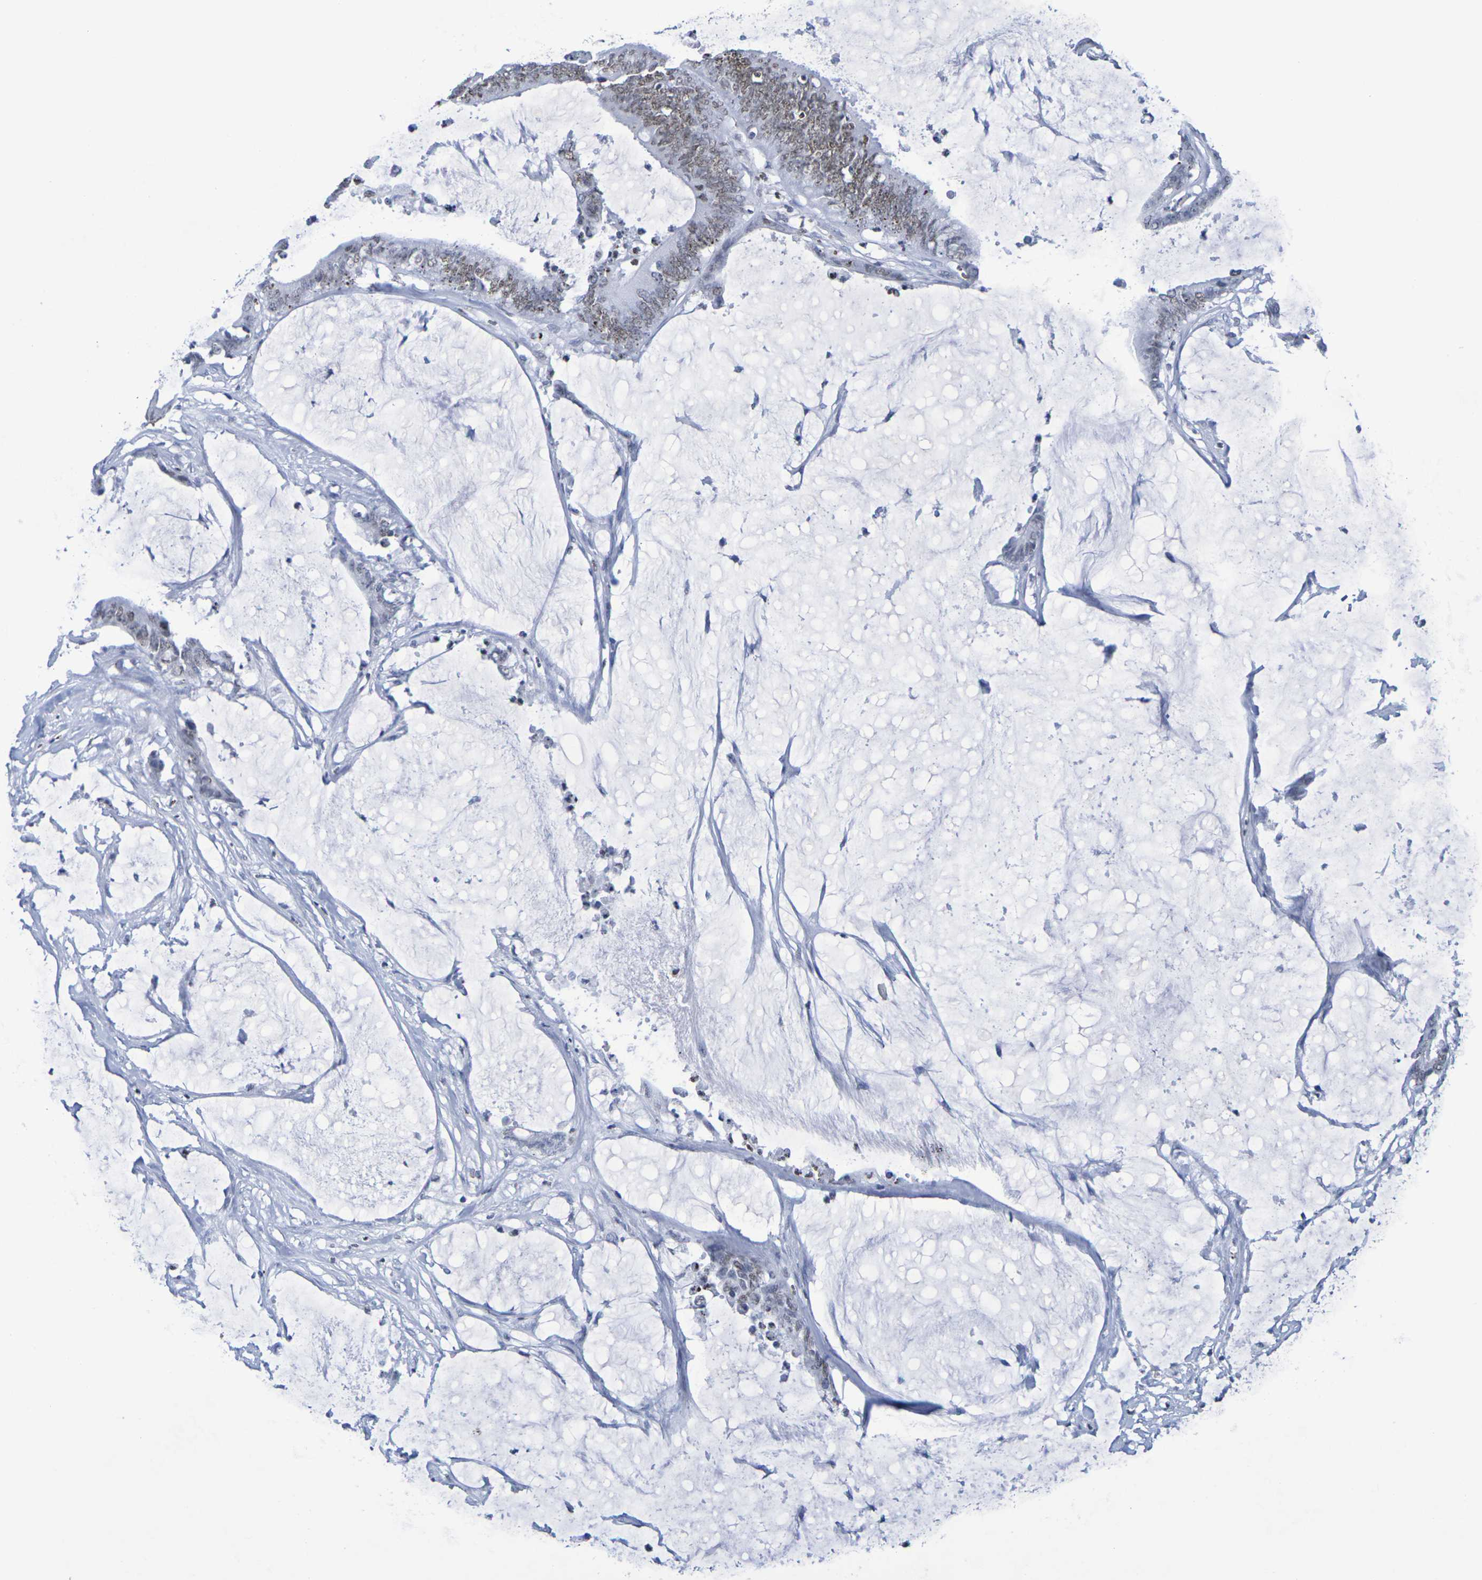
{"staining": {"intensity": "weak", "quantity": ">75%", "location": "nuclear"}, "tissue": "colorectal cancer", "cell_type": "Tumor cells", "image_type": "cancer", "snomed": [{"axis": "morphology", "description": "Adenocarcinoma, NOS"}, {"axis": "topography", "description": "Rectum"}], "caption": "A low amount of weak nuclear positivity is seen in about >75% of tumor cells in colorectal adenocarcinoma tissue. (brown staining indicates protein expression, while blue staining denotes nuclei).", "gene": "H1-5", "patient": {"sex": "female", "age": 66}}